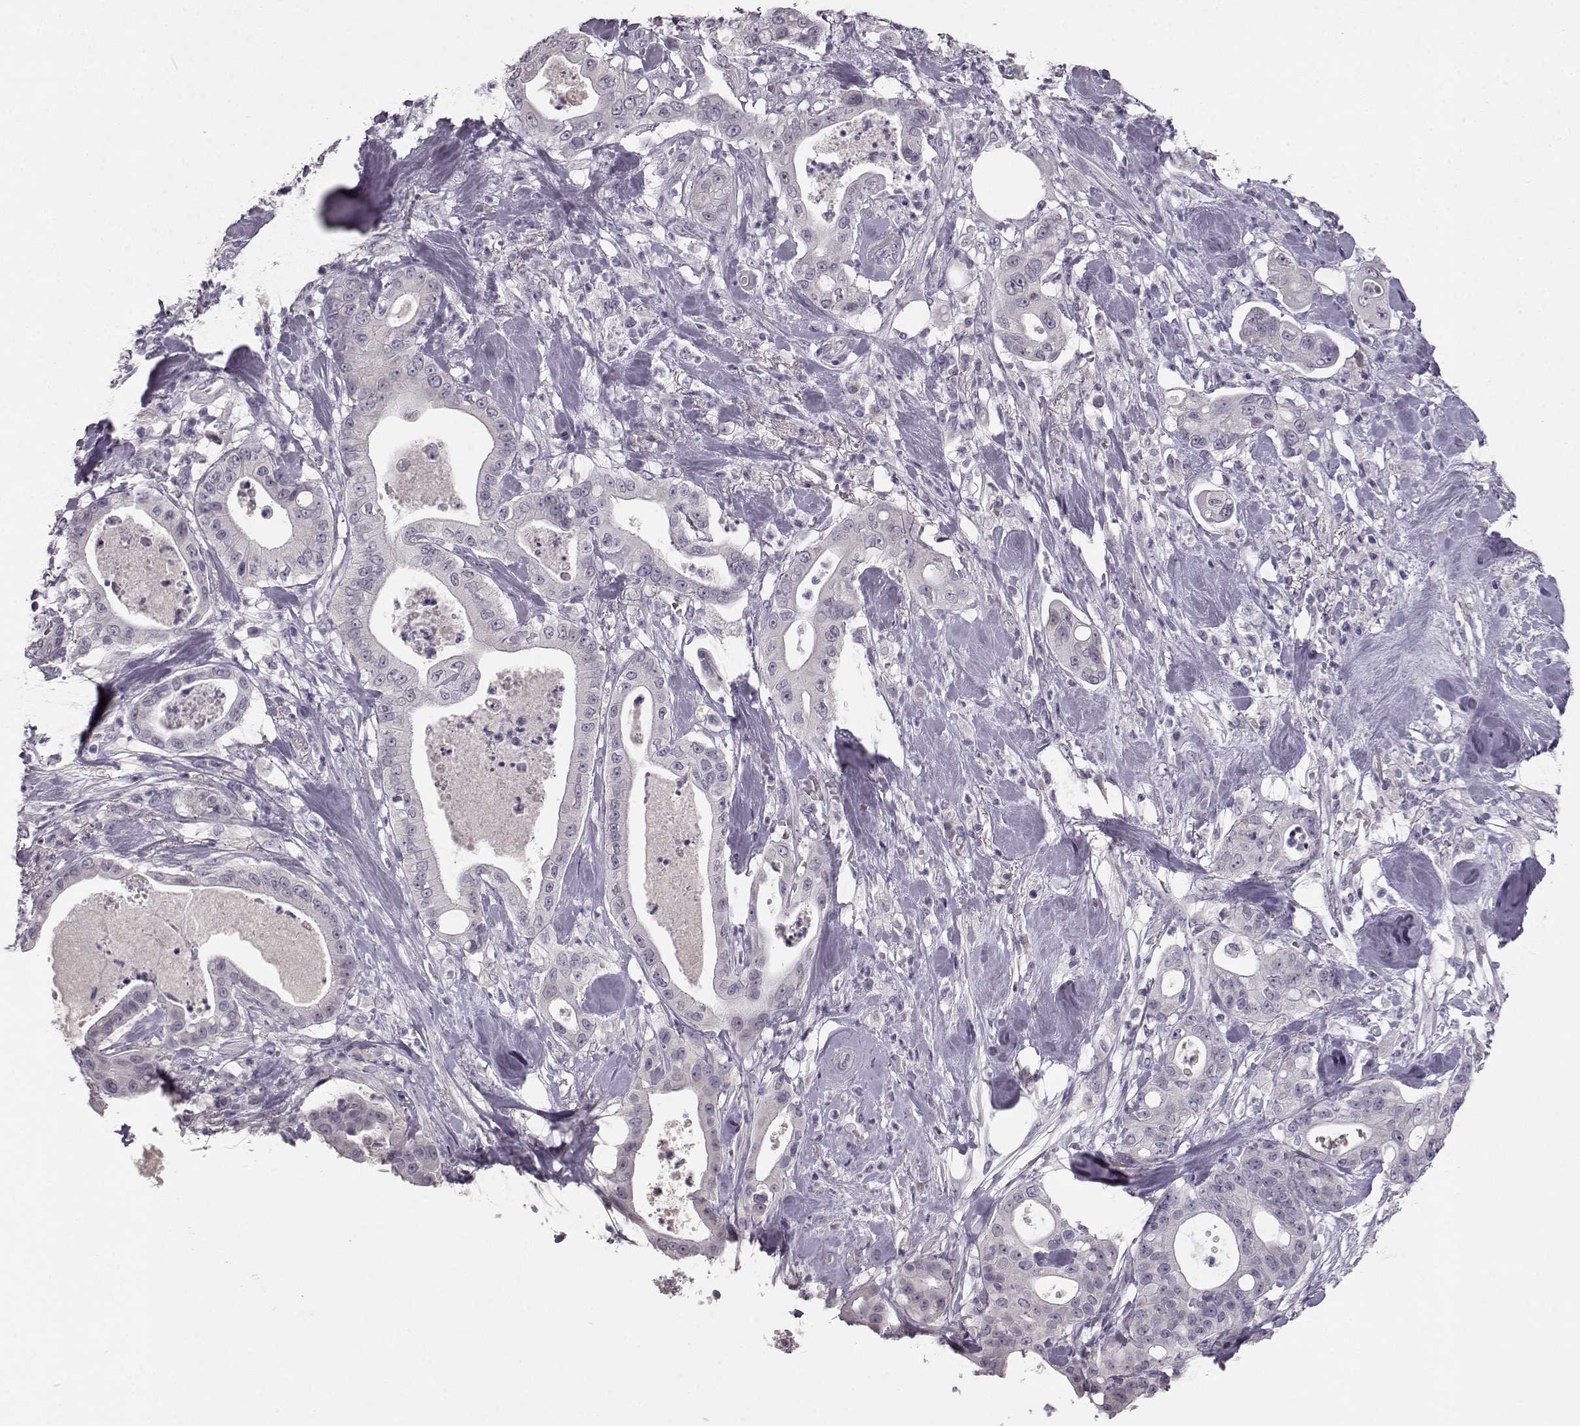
{"staining": {"intensity": "negative", "quantity": "none", "location": "none"}, "tissue": "pancreatic cancer", "cell_type": "Tumor cells", "image_type": "cancer", "snomed": [{"axis": "morphology", "description": "Adenocarcinoma, NOS"}, {"axis": "topography", "description": "Pancreas"}], "caption": "Tumor cells are negative for protein expression in human pancreatic cancer (adenocarcinoma).", "gene": "BFSP2", "patient": {"sex": "male", "age": 71}}